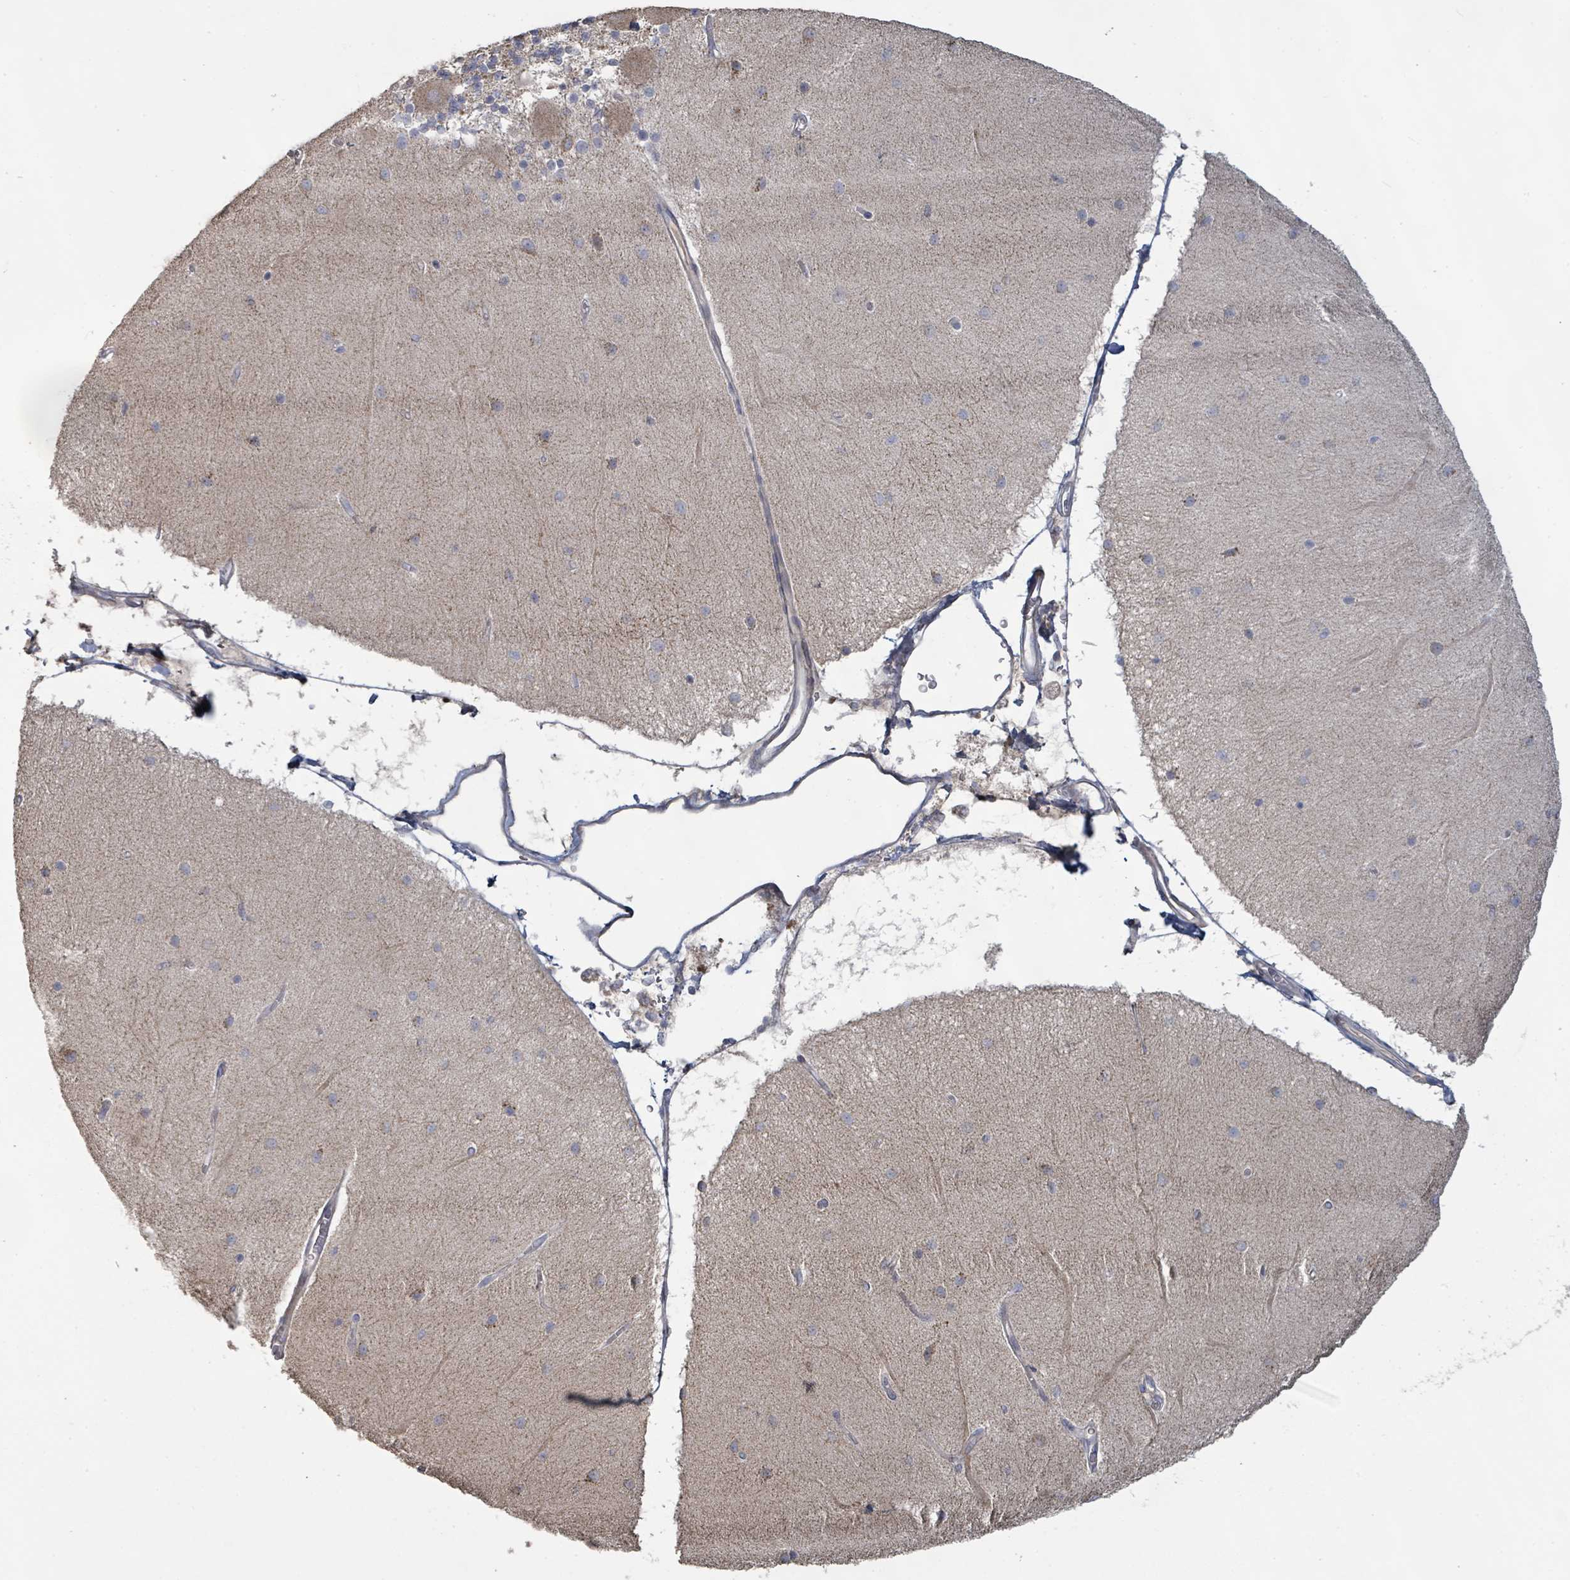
{"staining": {"intensity": "moderate", "quantity": "25%-75%", "location": "cytoplasmic/membranous"}, "tissue": "cerebellum", "cell_type": "Cells in granular layer", "image_type": "normal", "snomed": [{"axis": "morphology", "description": "Normal tissue, NOS"}, {"axis": "topography", "description": "Cerebellum"}], "caption": "A high-resolution micrograph shows immunohistochemistry staining of unremarkable cerebellum, which exhibits moderate cytoplasmic/membranous staining in approximately 25%-75% of cells in granular layer.", "gene": "KCNS2", "patient": {"sex": "female", "age": 54}}